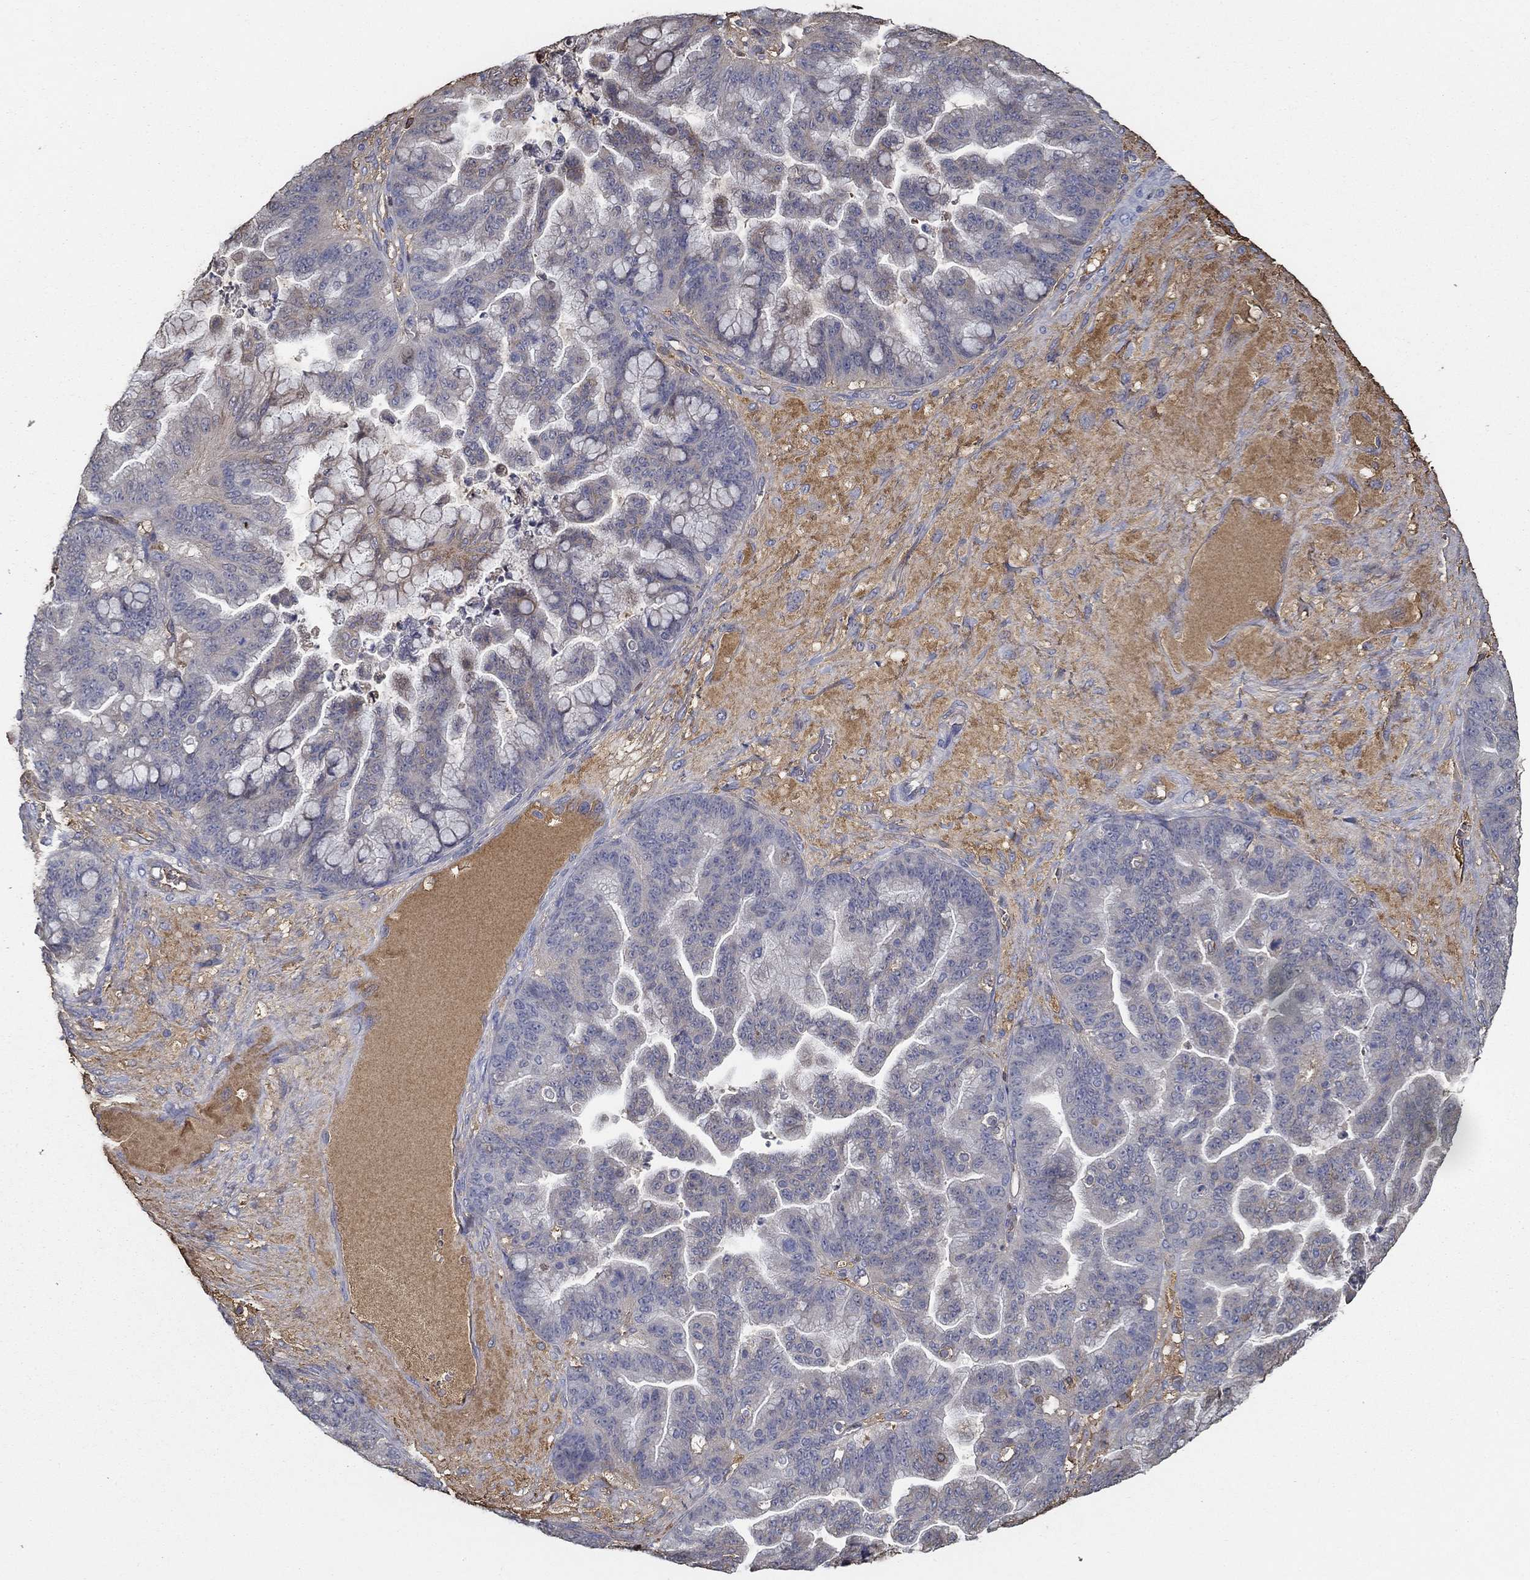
{"staining": {"intensity": "negative", "quantity": "none", "location": "none"}, "tissue": "ovarian cancer", "cell_type": "Tumor cells", "image_type": "cancer", "snomed": [{"axis": "morphology", "description": "Cystadenocarcinoma, mucinous, NOS"}, {"axis": "topography", "description": "Ovary"}], "caption": "The photomicrograph reveals no staining of tumor cells in ovarian cancer.", "gene": "IL10", "patient": {"sex": "female", "age": 67}}